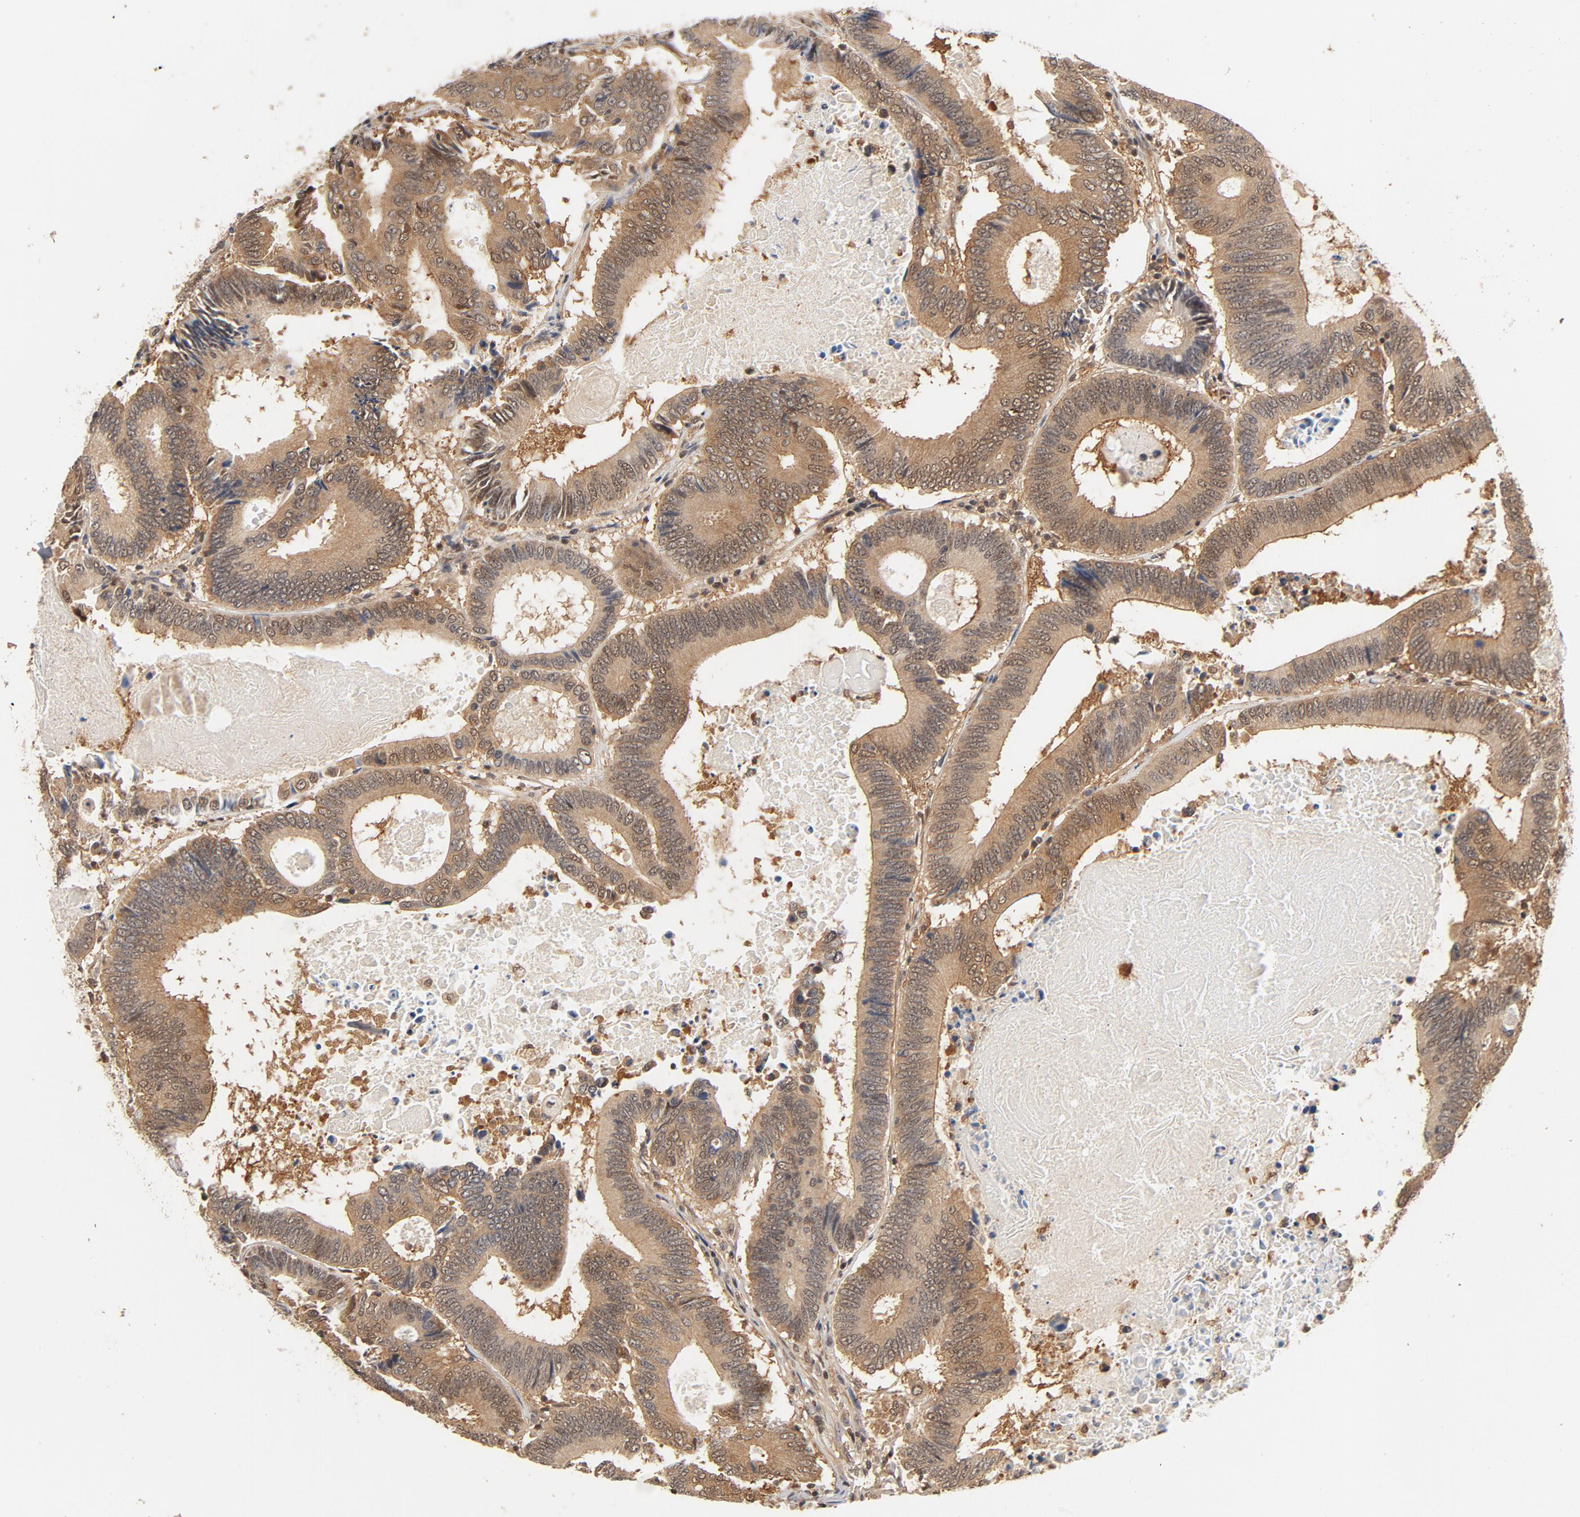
{"staining": {"intensity": "moderate", "quantity": ">75%", "location": "cytoplasmic/membranous,nuclear"}, "tissue": "colorectal cancer", "cell_type": "Tumor cells", "image_type": "cancer", "snomed": [{"axis": "morphology", "description": "Adenocarcinoma, NOS"}, {"axis": "topography", "description": "Colon"}], "caption": "Human adenocarcinoma (colorectal) stained for a protein (brown) reveals moderate cytoplasmic/membranous and nuclear positive staining in about >75% of tumor cells.", "gene": "CDC37", "patient": {"sex": "female", "age": 78}}